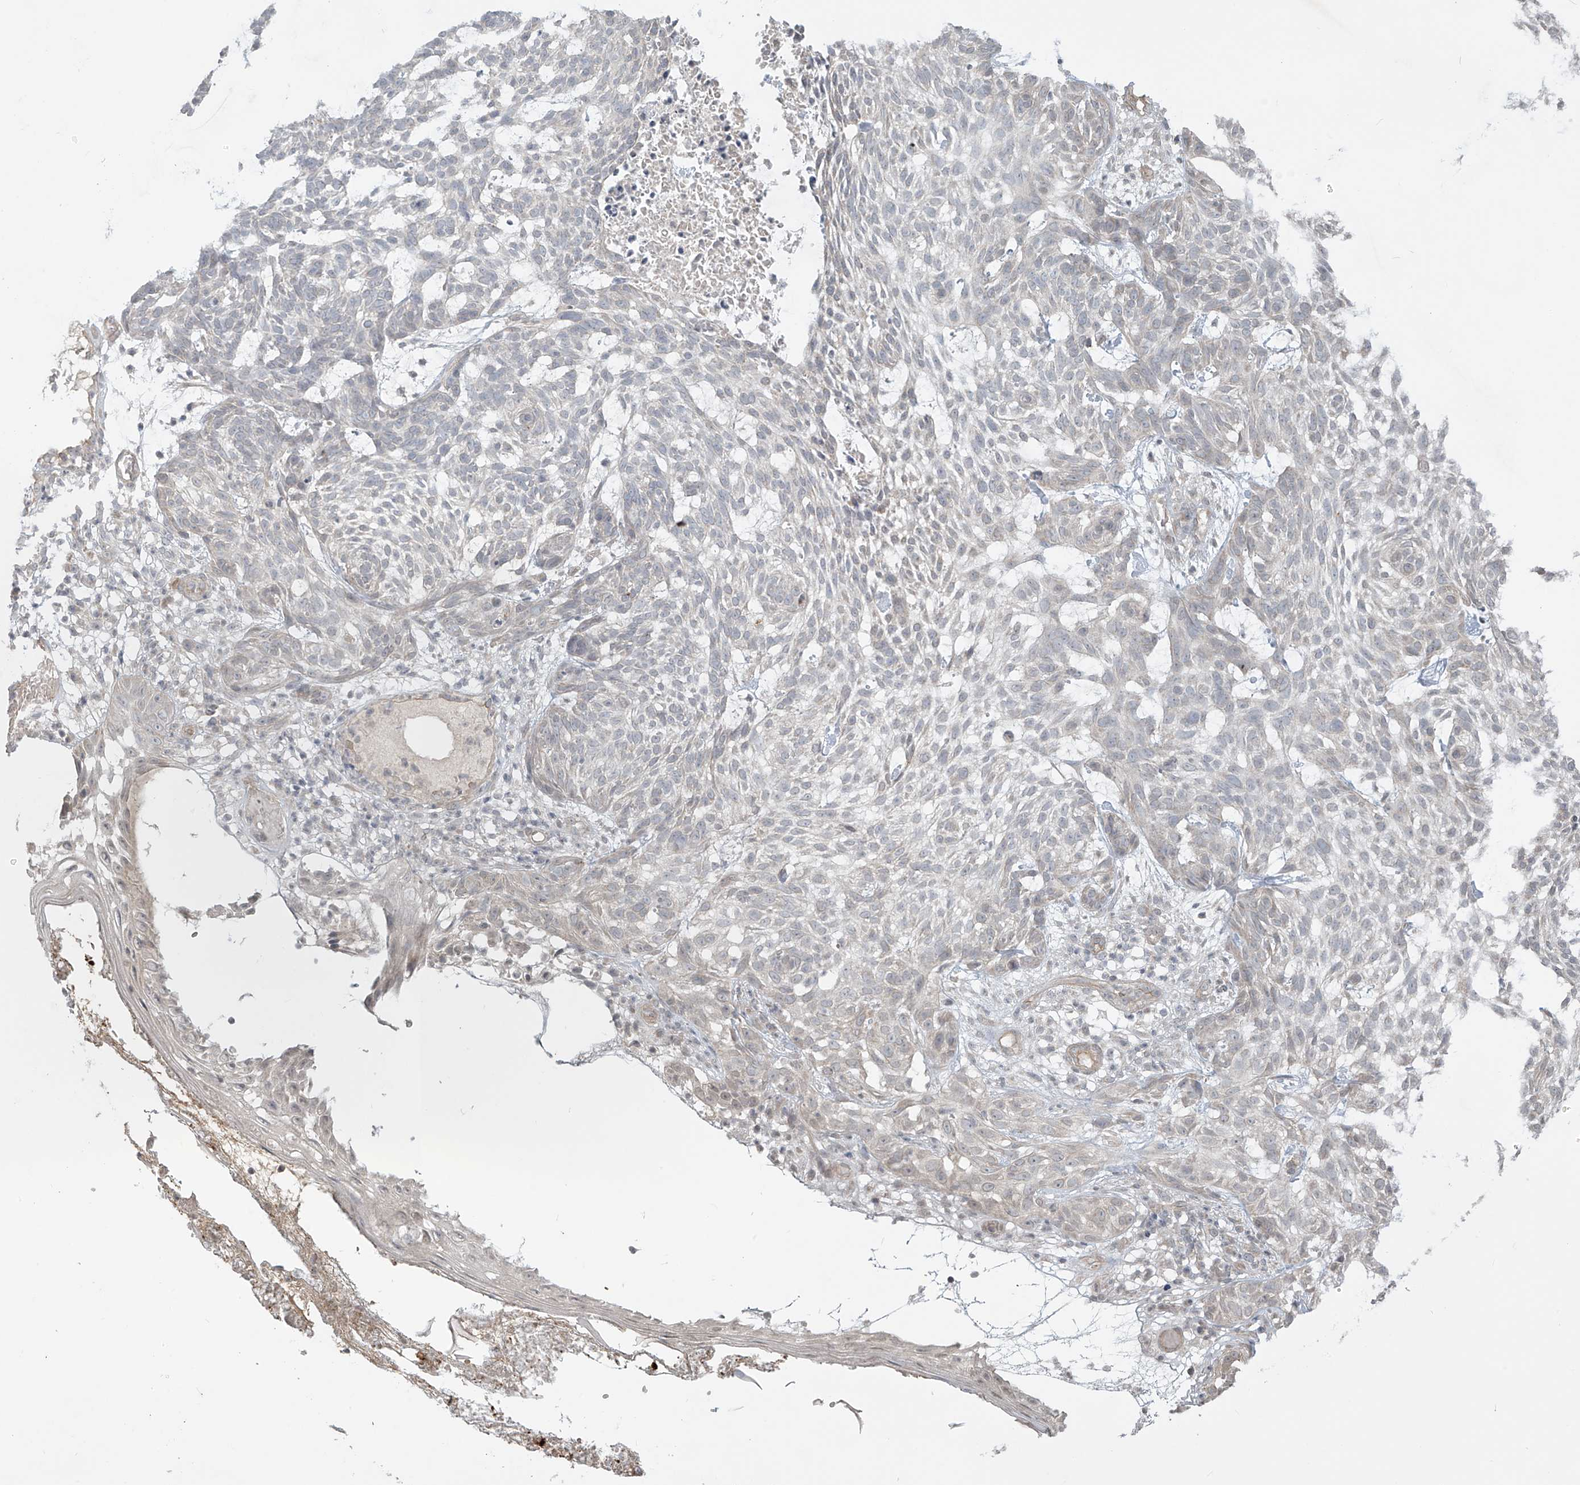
{"staining": {"intensity": "negative", "quantity": "none", "location": "none"}, "tissue": "skin cancer", "cell_type": "Tumor cells", "image_type": "cancer", "snomed": [{"axis": "morphology", "description": "Basal cell carcinoma"}, {"axis": "topography", "description": "Skin"}], "caption": "A micrograph of skin cancer (basal cell carcinoma) stained for a protein displays no brown staining in tumor cells. (DAB immunohistochemistry, high magnification).", "gene": "DGKQ", "patient": {"sex": "male", "age": 85}}